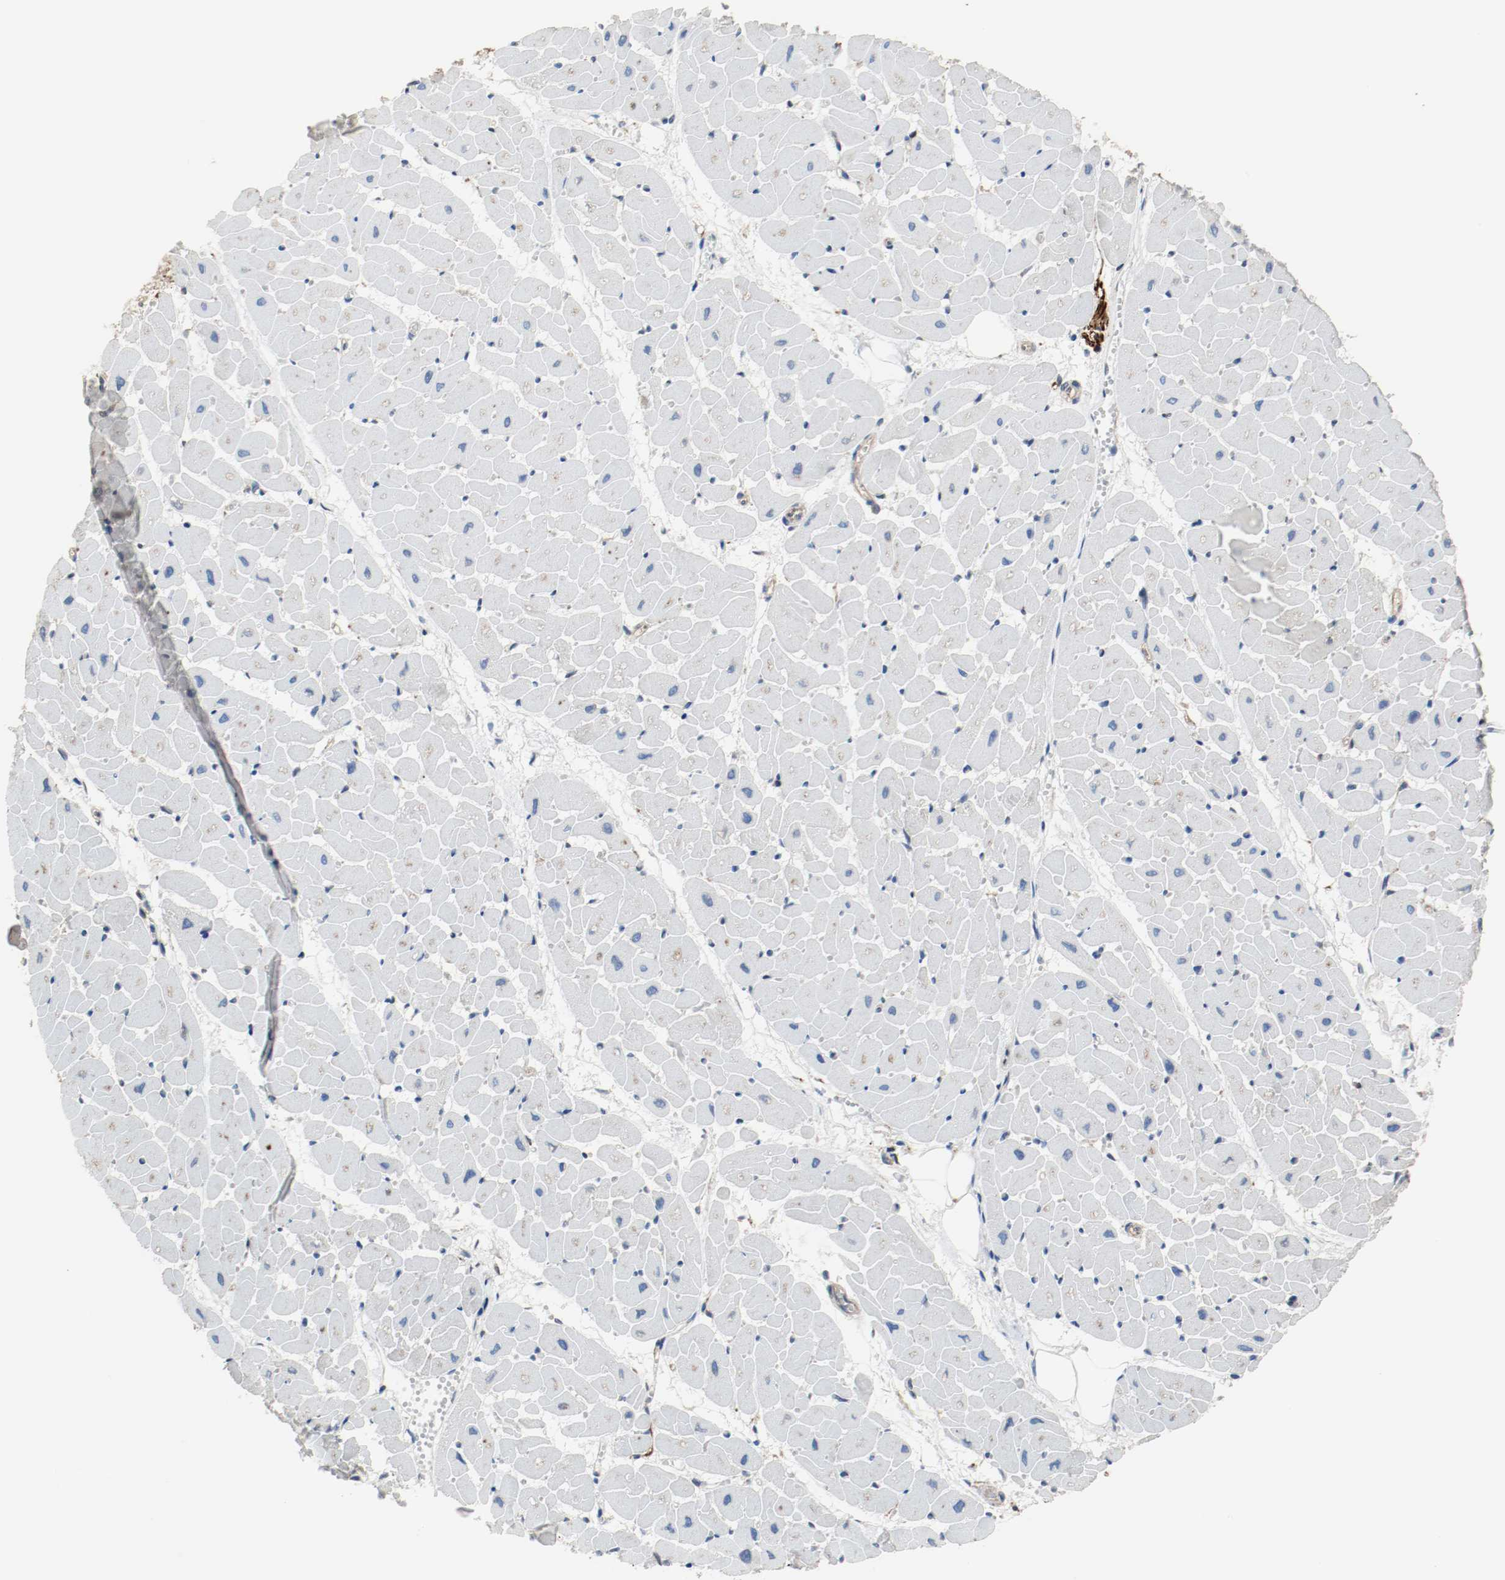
{"staining": {"intensity": "negative", "quantity": "none", "location": "none"}, "tissue": "heart muscle", "cell_type": "Cardiomyocytes", "image_type": "normal", "snomed": [{"axis": "morphology", "description": "Normal tissue, NOS"}, {"axis": "topography", "description": "Heart"}], "caption": "The histopathology image exhibits no staining of cardiomyocytes in normal heart muscle. (Stains: DAB (3,3'-diaminobenzidine) IHC with hematoxylin counter stain, Microscopy: brightfield microscopy at high magnification).", "gene": "TUBA3D", "patient": {"sex": "female", "age": 19}}